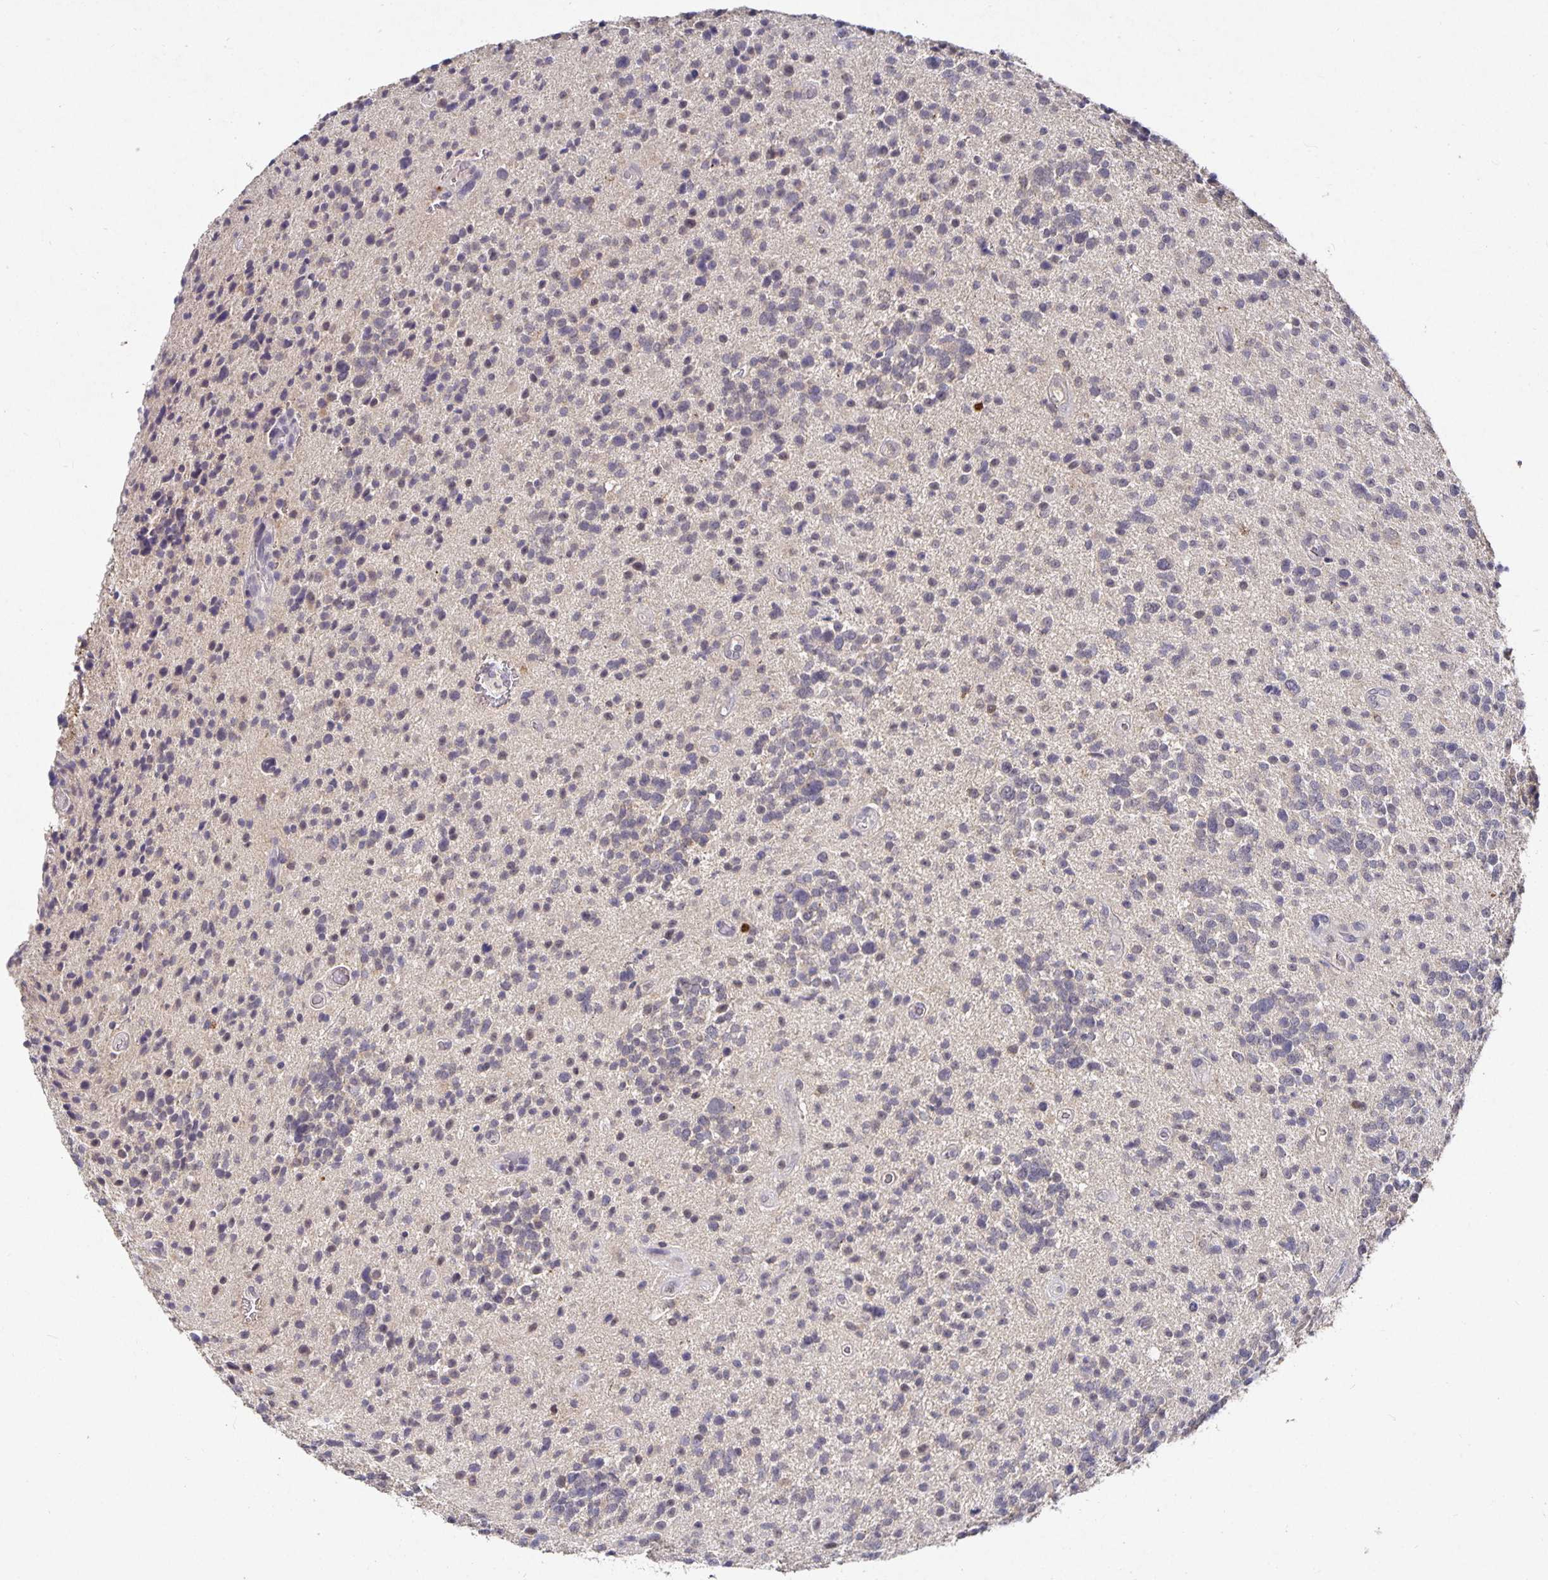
{"staining": {"intensity": "negative", "quantity": "none", "location": "none"}, "tissue": "glioma", "cell_type": "Tumor cells", "image_type": "cancer", "snomed": [{"axis": "morphology", "description": "Glioma, malignant, High grade"}, {"axis": "topography", "description": "Brain"}], "caption": "Tumor cells are negative for brown protein staining in malignant high-grade glioma.", "gene": "HEPN1", "patient": {"sex": "male", "age": 29}}